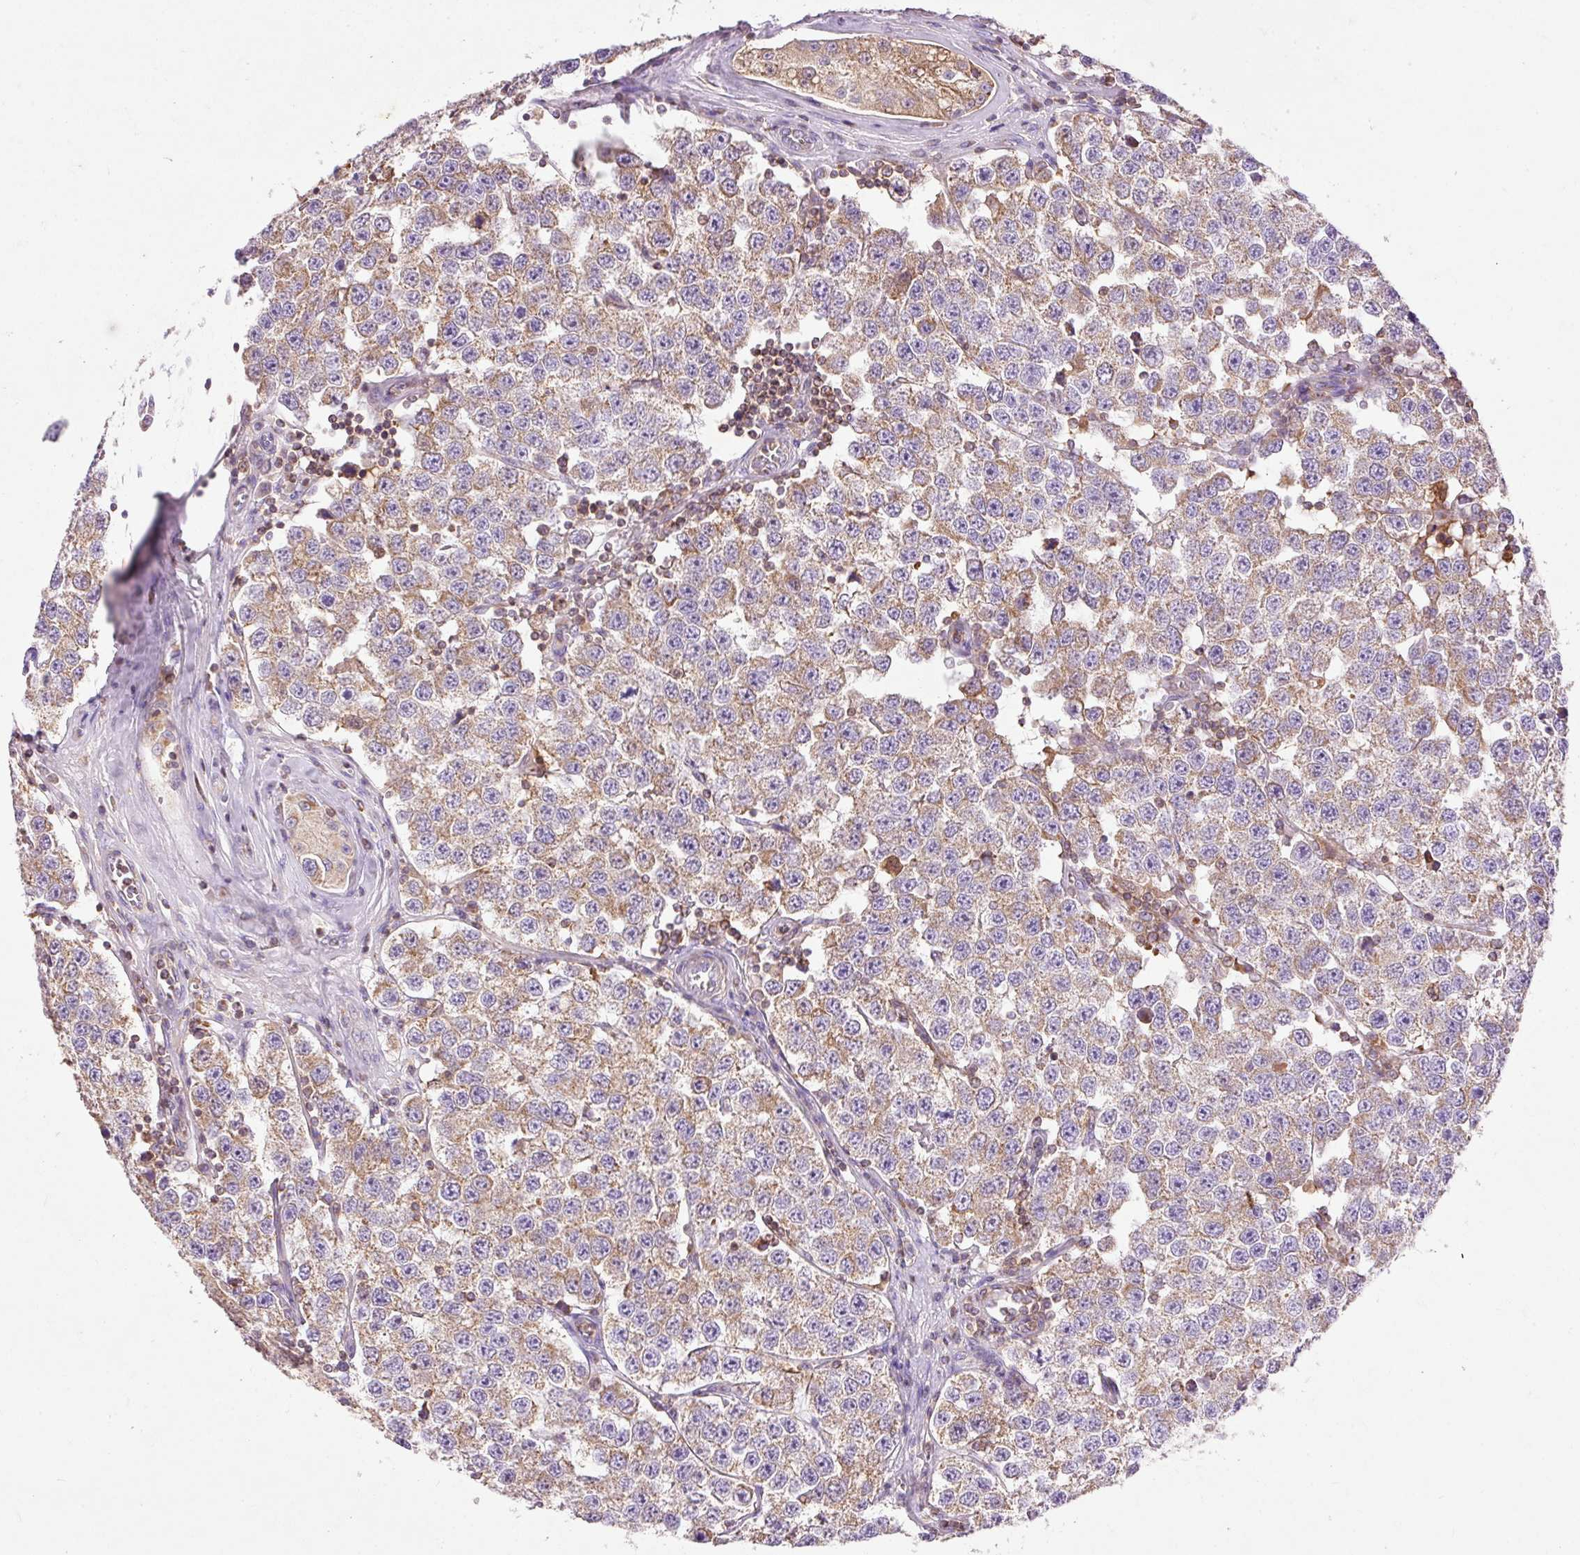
{"staining": {"intensity": "weak", "quantity": ">75%", "location": "cytoplasmic/membranous"}, "tissue": "testis cancer", "cell_type": "Tumor cells", "image_type": "cancer", "snomed": [{"axis": "morphology", "description": "Seminoma, NOS"}, {"axis": "topography", "description": "Testis"}], "caption": "Immunohistochemistry (IHC) histopathology image of neoplastic tissue: human testis cancer stained using IHC demonstrates low levels of weak protein expression localized specifically in the cytoplasmic/membranous of tumor cells, appearing as a cytoplasmic/membranous brown color.", "gene": "IMMT", "patient": {"sex": "male", "age": 34}}